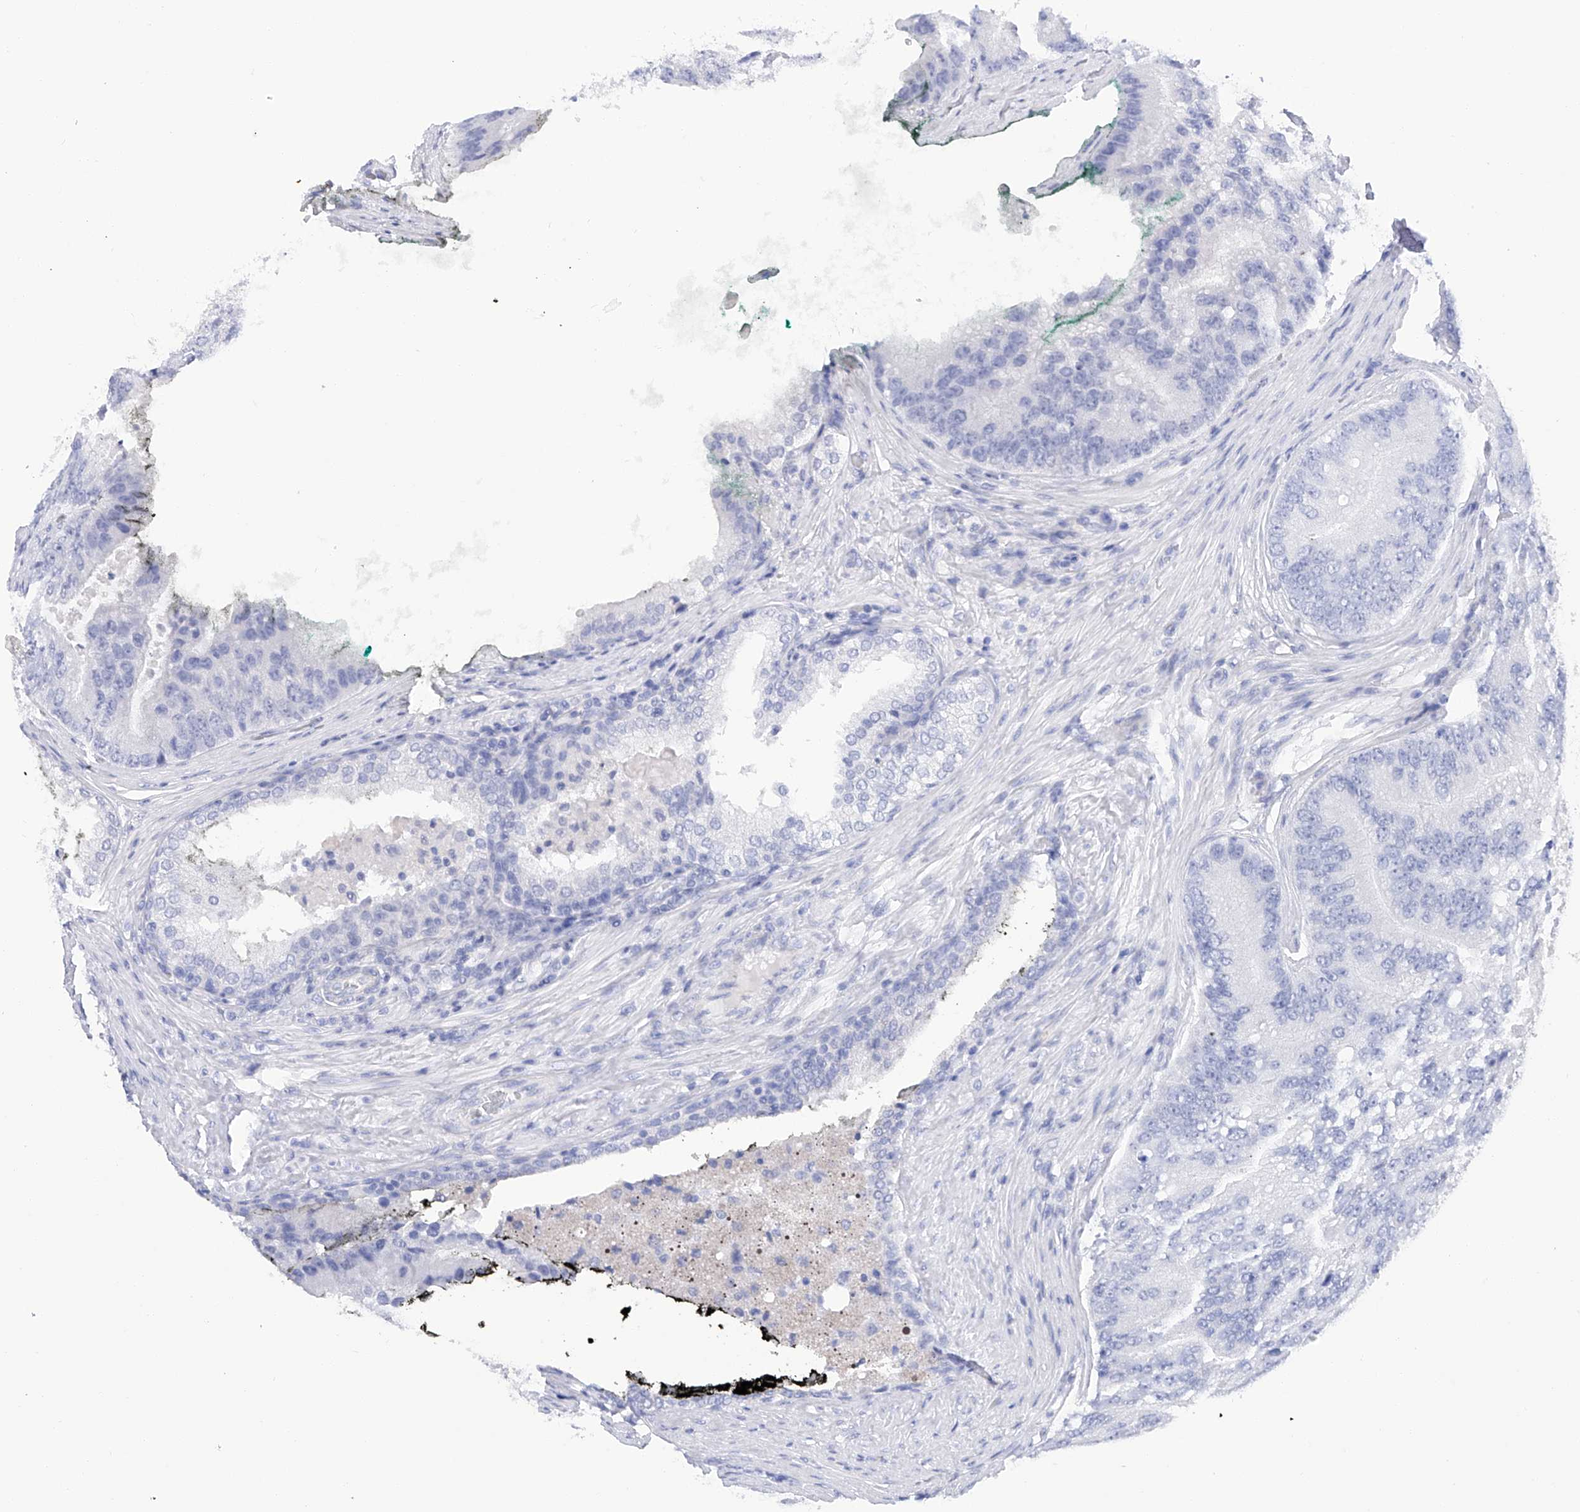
{"staining": {"intensity": "negative", "quantity": "none", "location": "none"}, "tissue": "prostate cancer", "cell_type": "Tumor cells", "image_type": "cancer", "snomed": [{"axis": "morphology", "description": "Adenocarcinoma, High grade"}, {"axis": "topography", "description": "Prostate"}], "caption": "This is an immunohistochemistry (IHC) photomicrograph of human high-grade adenocarcinoma (prostate). There is no staining in tumor cells.", "gene": "FLG", "patient": {"sex": "male", "age": 70}}